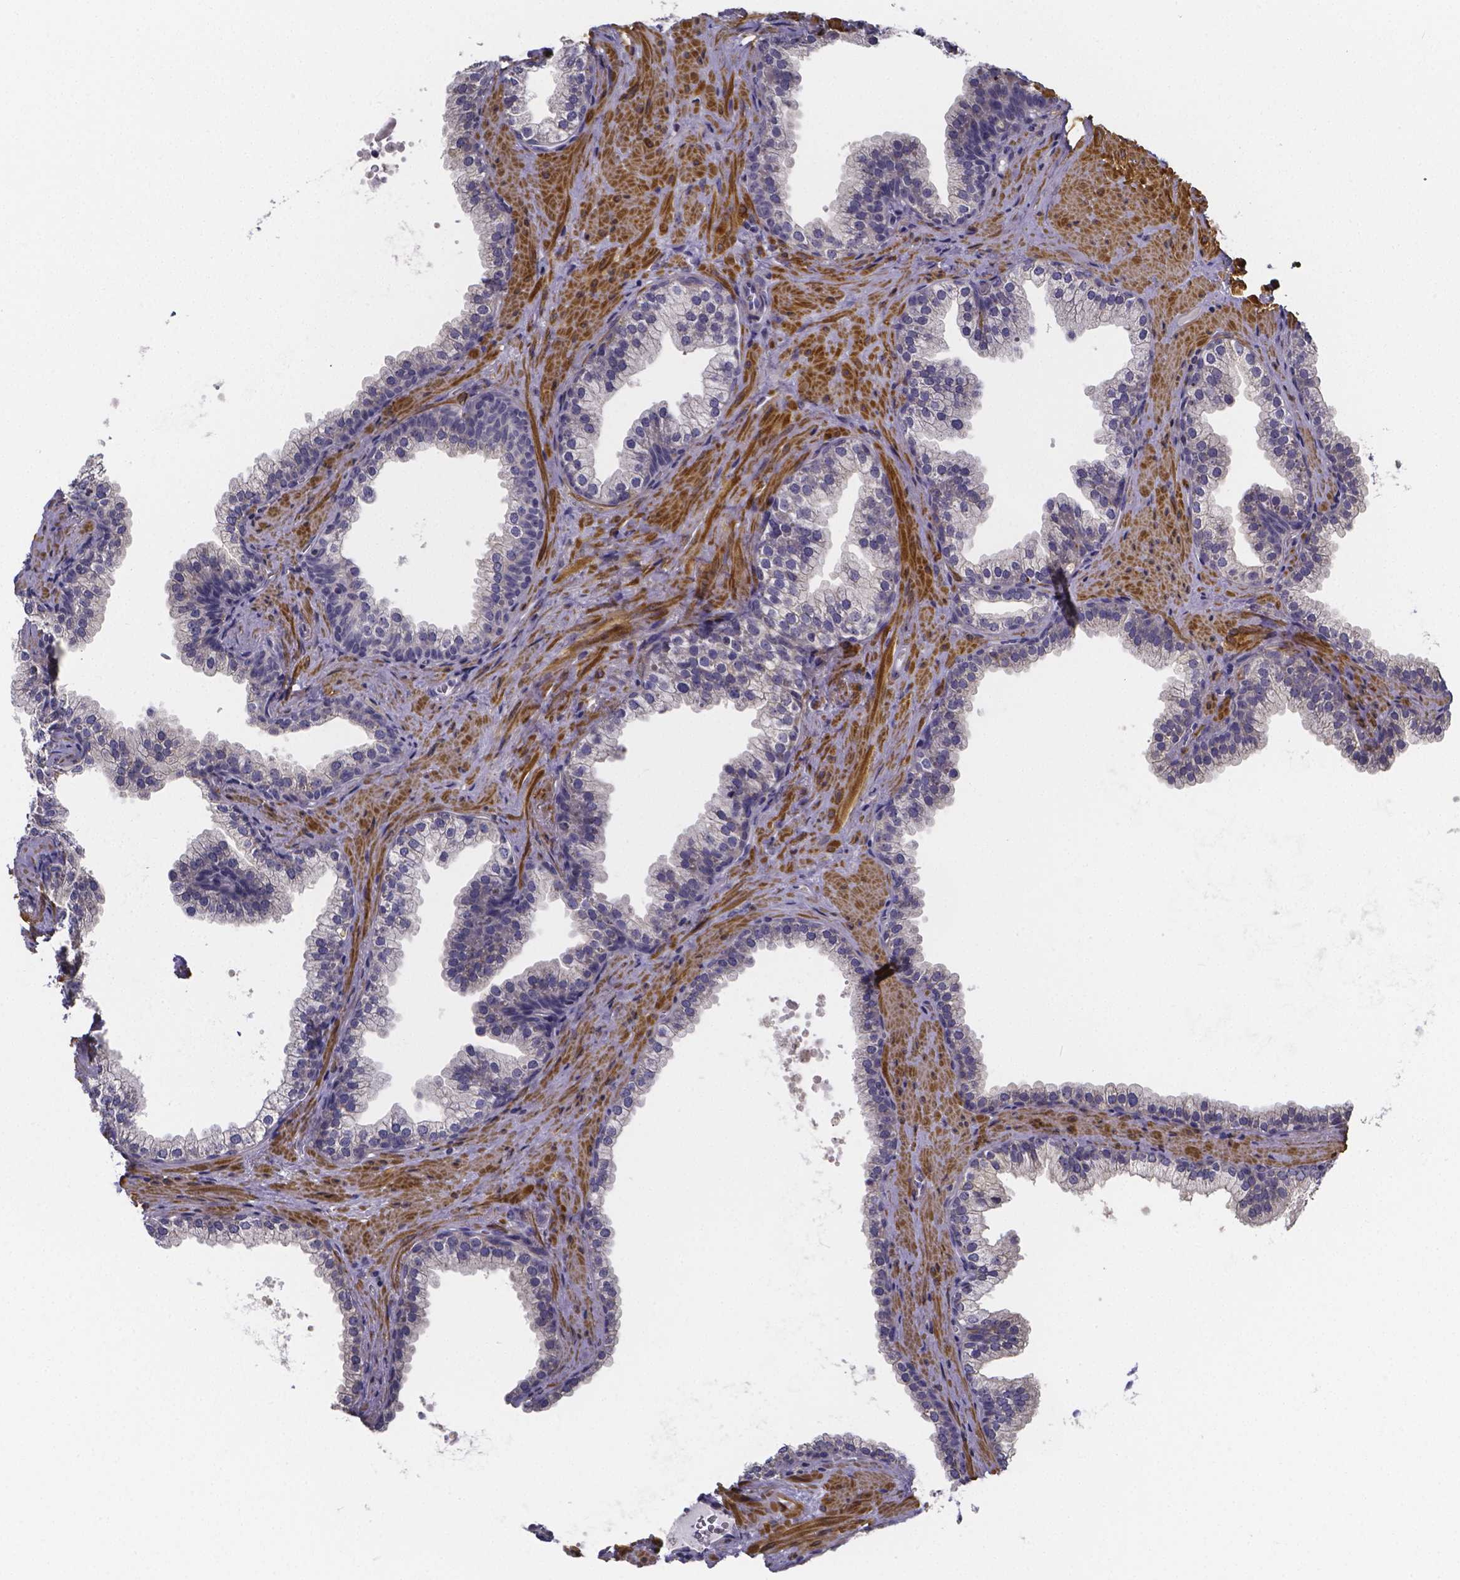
{"staining": {"intensity": "negative", "quantity": "none", "location": "none"}, "tissue": "prostate", "cell_type": "Glandular cells", "image_type": "normal", "snomed": [{"axis": "morphology", "description": "Normal tissue, NOS"}, {"axis": "topography", "description": "Prostate"}], "caption": "An immunohistochemistry (IHC) micrograph of normal prostate is shown. There is no staining in glandular cells of prostate.", "gene": "RERG", "patient": {"sex": "male", "age": 79}}